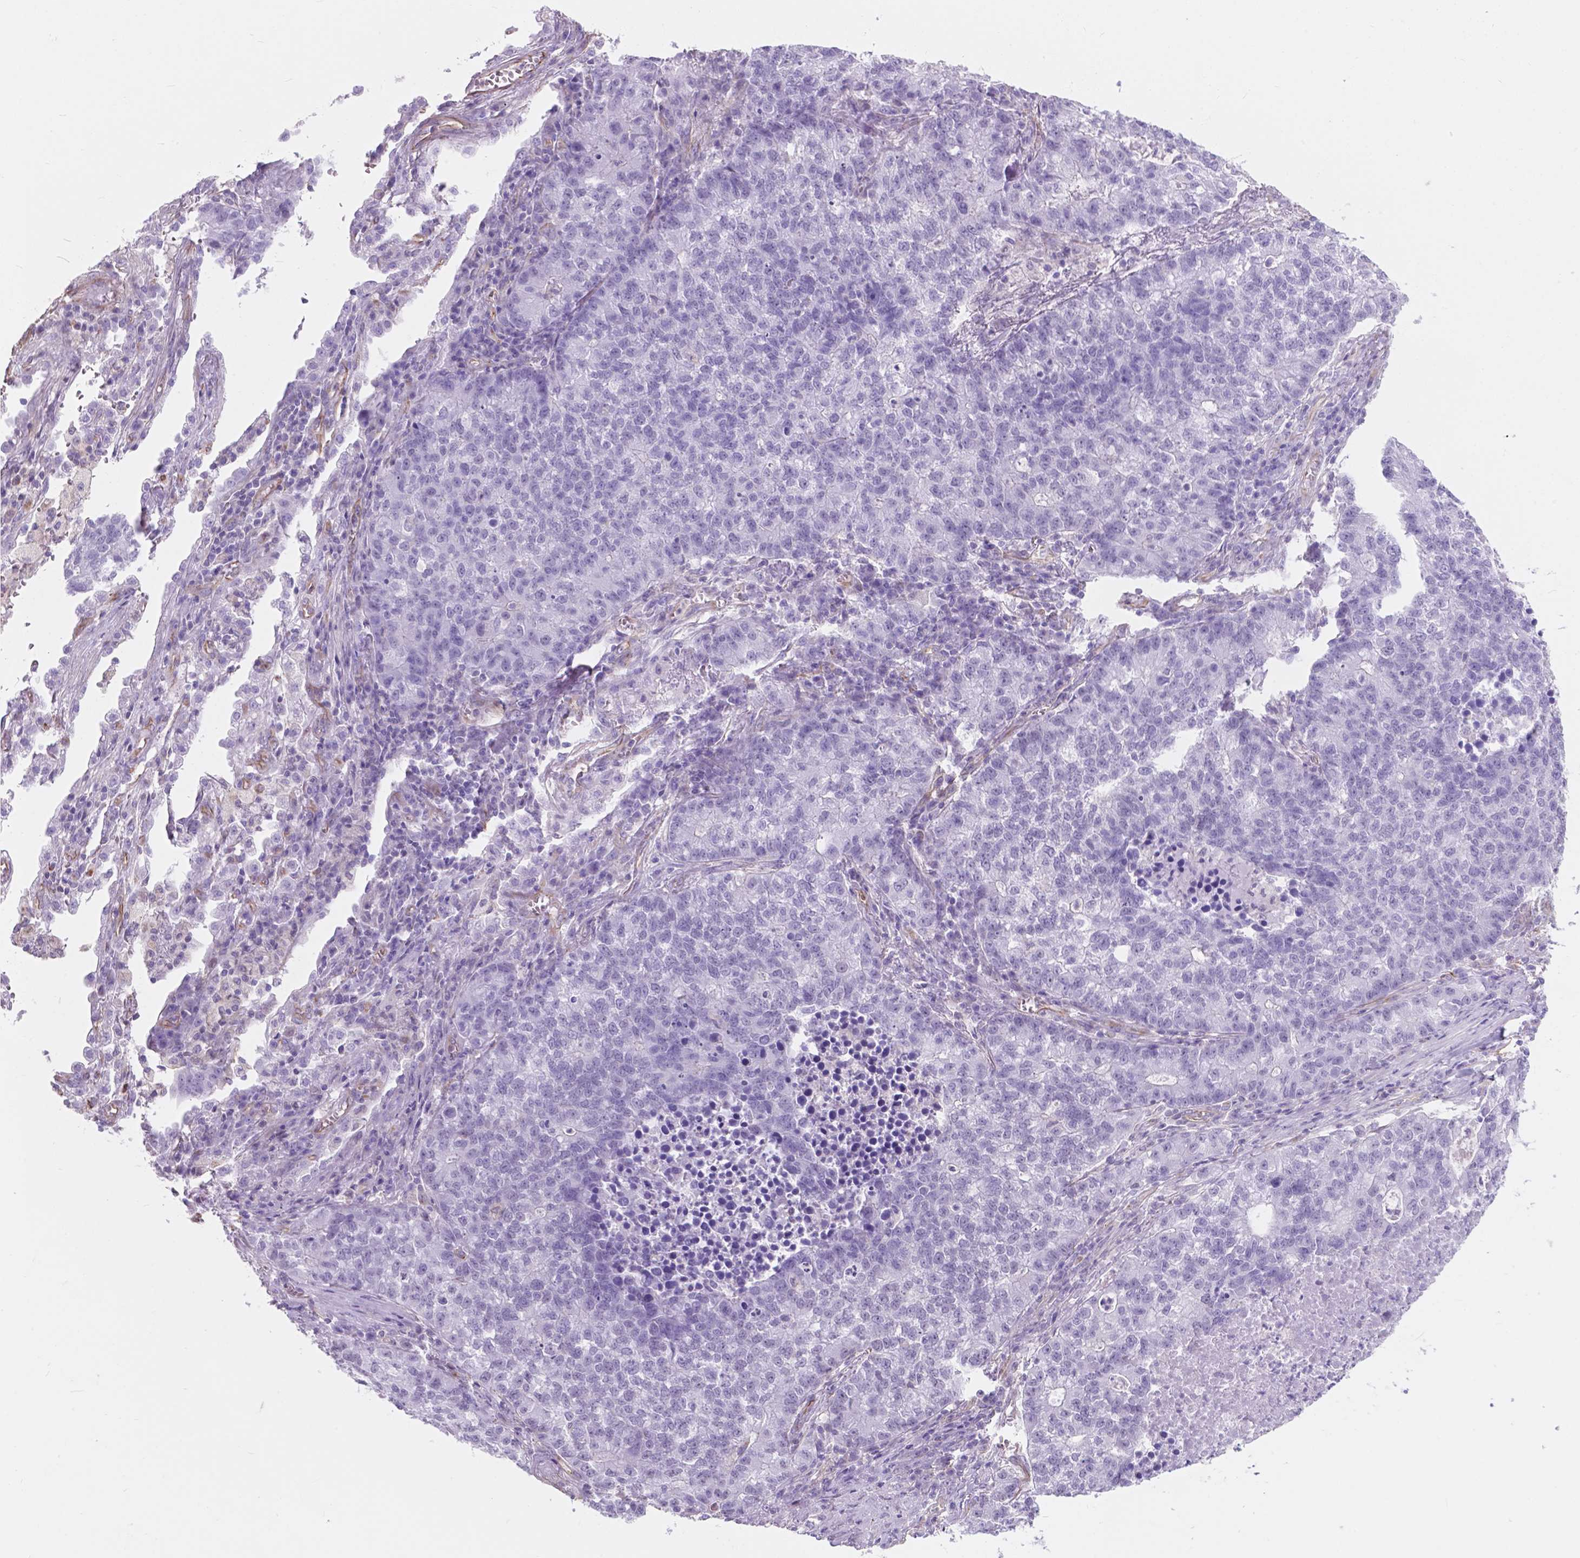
{"staining": {"intensity": "negative", "quantity": "none", "location": "none"}, "tissue": "lung cancer", "cell_type": "Tumor cells", "image_type": "cancer", "snomed": [{"axis": "morphology", "description": "Adenocarcinoma, NOS"}, {"axis": "topography", "description": "Lung"}], "caption": "Immunohistochemistry histopathology image of neoplastic tissue: human adenocarcinoma (lung) stained with DAB displays no significant protein positivity in tumor cells. (Immunohistochemistry (ihc), brightfield microscopy, high magnification).", "gene": "AMOT", "patient": {"sex": "male", "age": 57}}